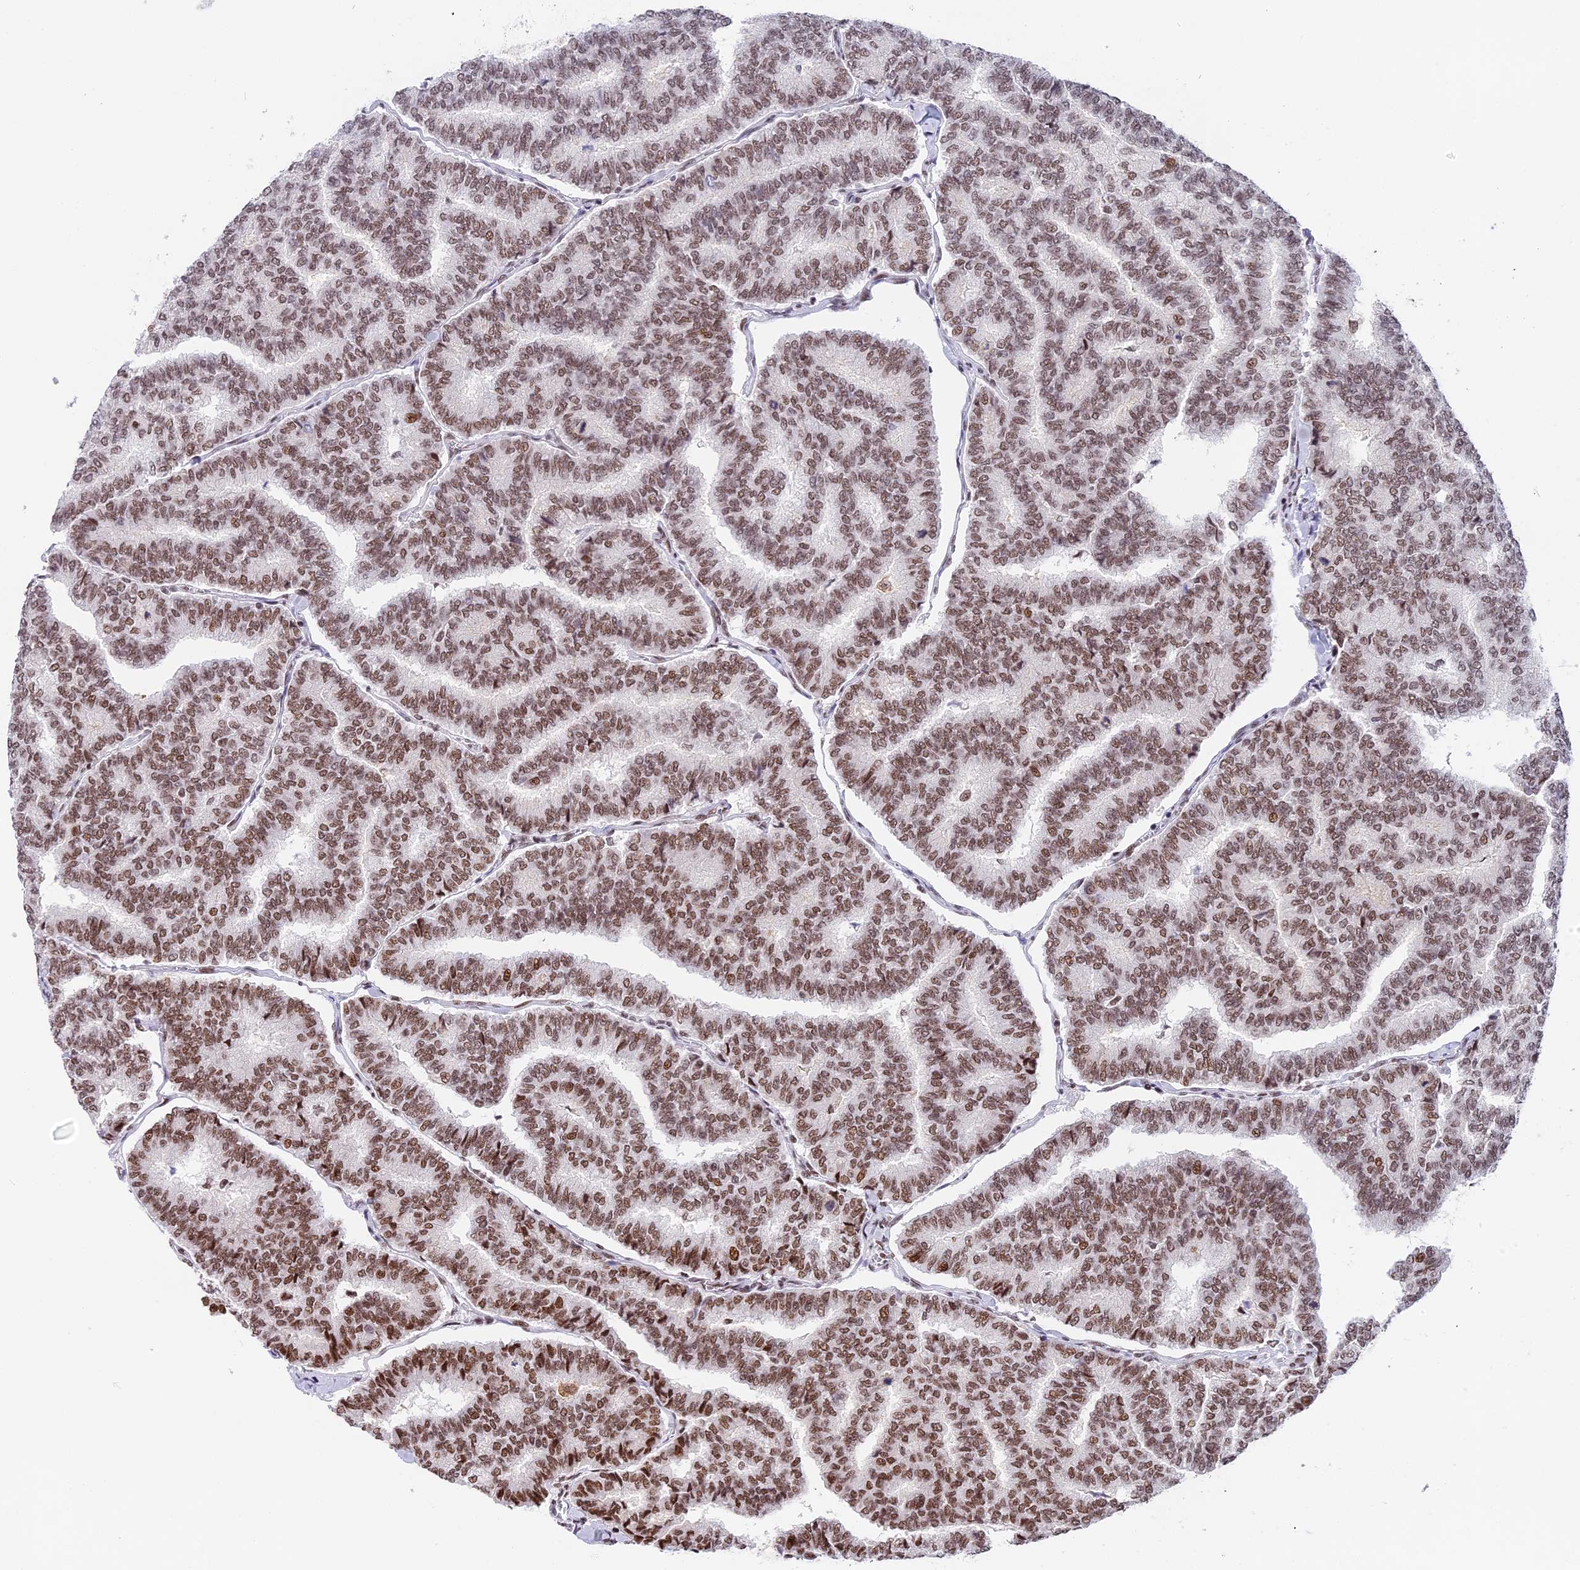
{"staining": {"intensity": "moderate", "quantity": ">75%", "location": "nuclear"}, "tissue": "thyroid cancer", "cell_type": "Tumor cells", "image_type": "cancer", "snomed": [{"axis": "morphology", "description": "Papillary adenocarcinoma, NOS"}, {"axis": "topography", "description": "Thyroid gland"}], "caption": "Immunohistochemistry (IHC) (DAB) staining of human papillary adenocarcinoma (thyroid) reveals moderate nuclear protein positivity in approximately >75% of tumor cells. (IHC, brightfield microscopy, high magnification).", "gene": "SBNO1", "patient": {"sex": "female", "age": 35}}